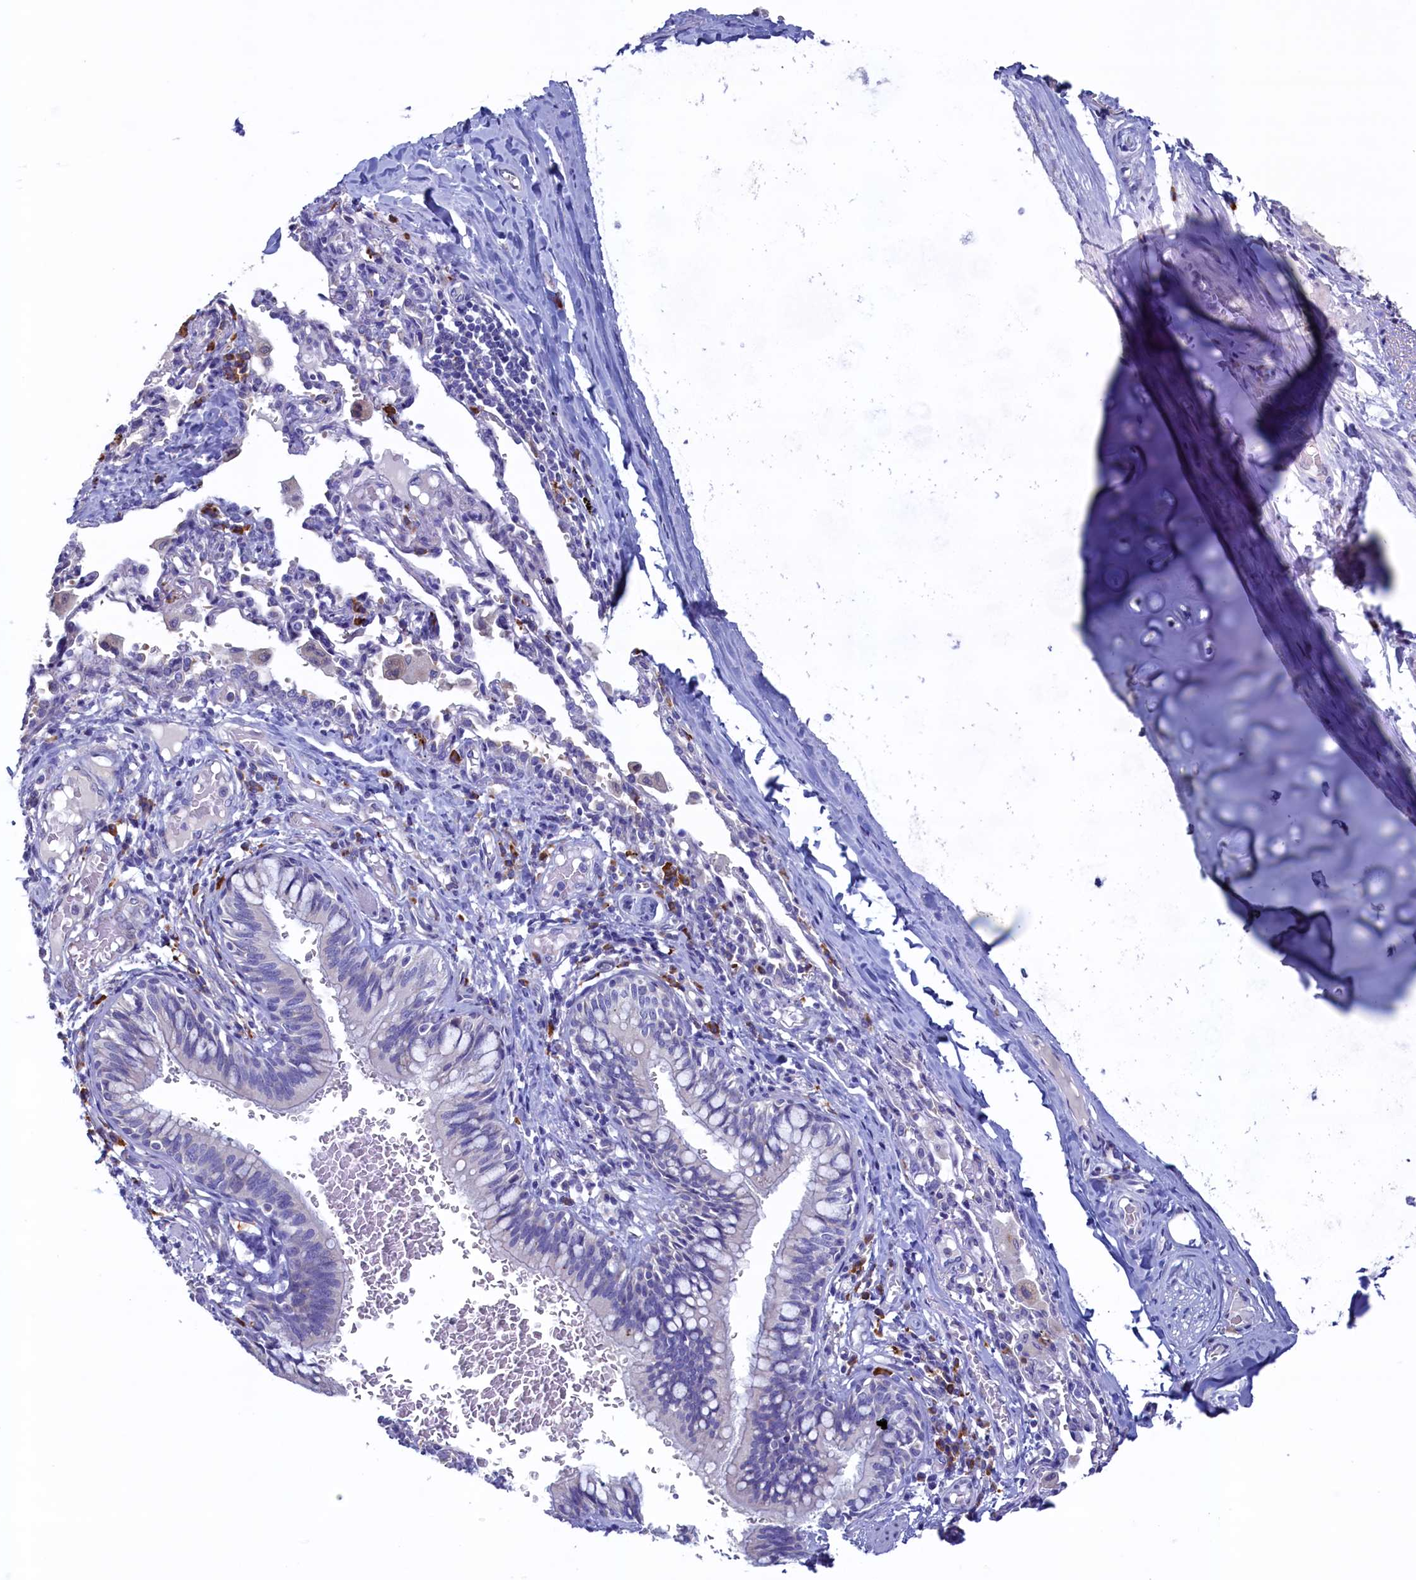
{"staining": {"intensity": "negative", "quantity": "none", "location": "none"}, "tissue": "bronchus", "cell_type": "Respiratory epithelial cells", "image_type": "normal", "snomed": [{"axis": "morphology", "description": "Normal tissue, NOS"}, {"axis": "topography", "description": "Cartilage tissue"}, {"axis": "topography", "description": "Bronchus"}], "caption": "The histopathology image displays no significant staining in respiratory epithelial cells of bronchus.", "gene": "CBLIF", "patient": {"sex": "female", "age": 36}}